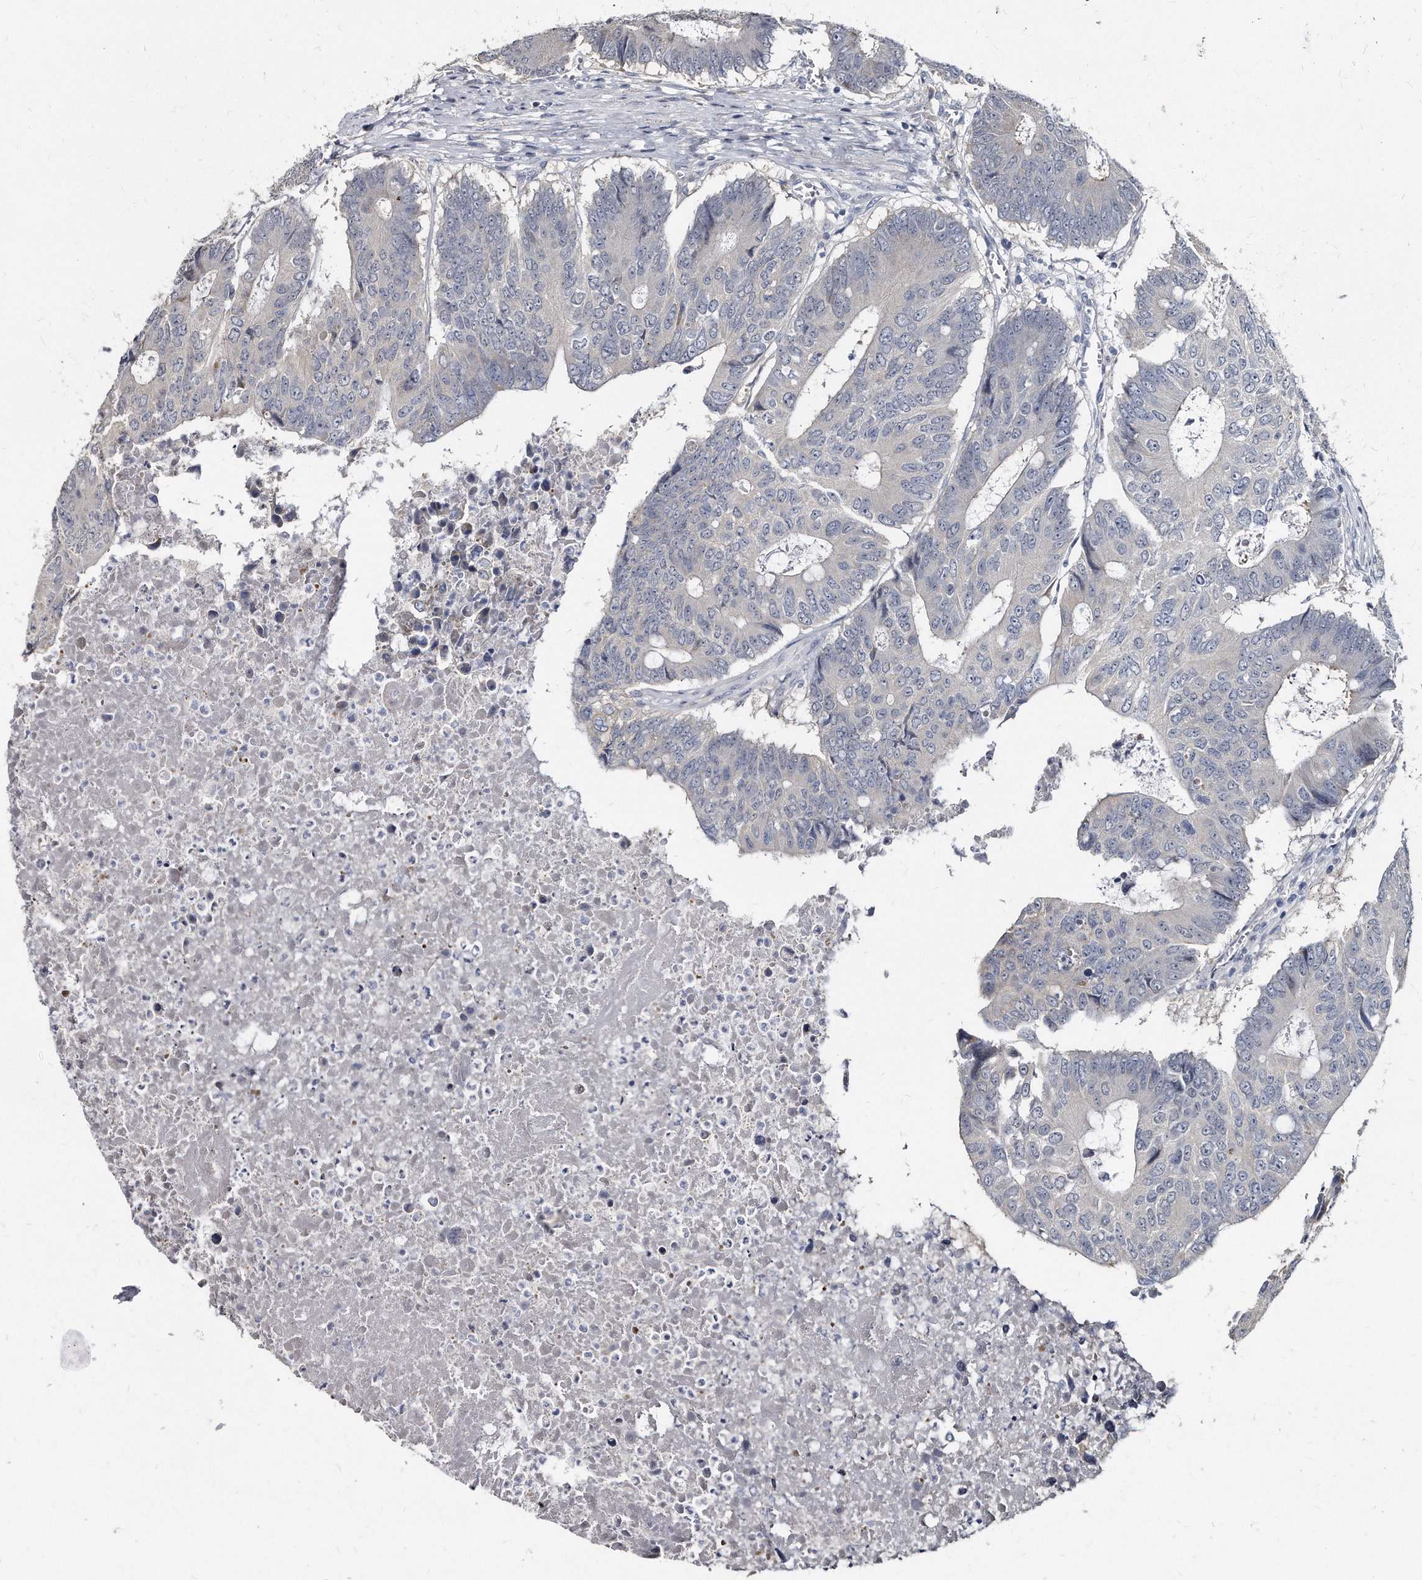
{"staining": {"intensity": "negative", "quantity": "none", "location": "none"}, "tissue": "colorectal cancer", "cell_type": "Tumor cells", "image_type": "cancer", "snomed": [{"axis": "morphology", "description": "Adenocarcinoma, NOS"}, {"axis": "topography", "description": "Colon"}], "caption": "An image of human colorectal cancer is negative for staining in tumor cells.", "gene": "KLHDC3", "patient": {"sex": "male", "age": 87}}